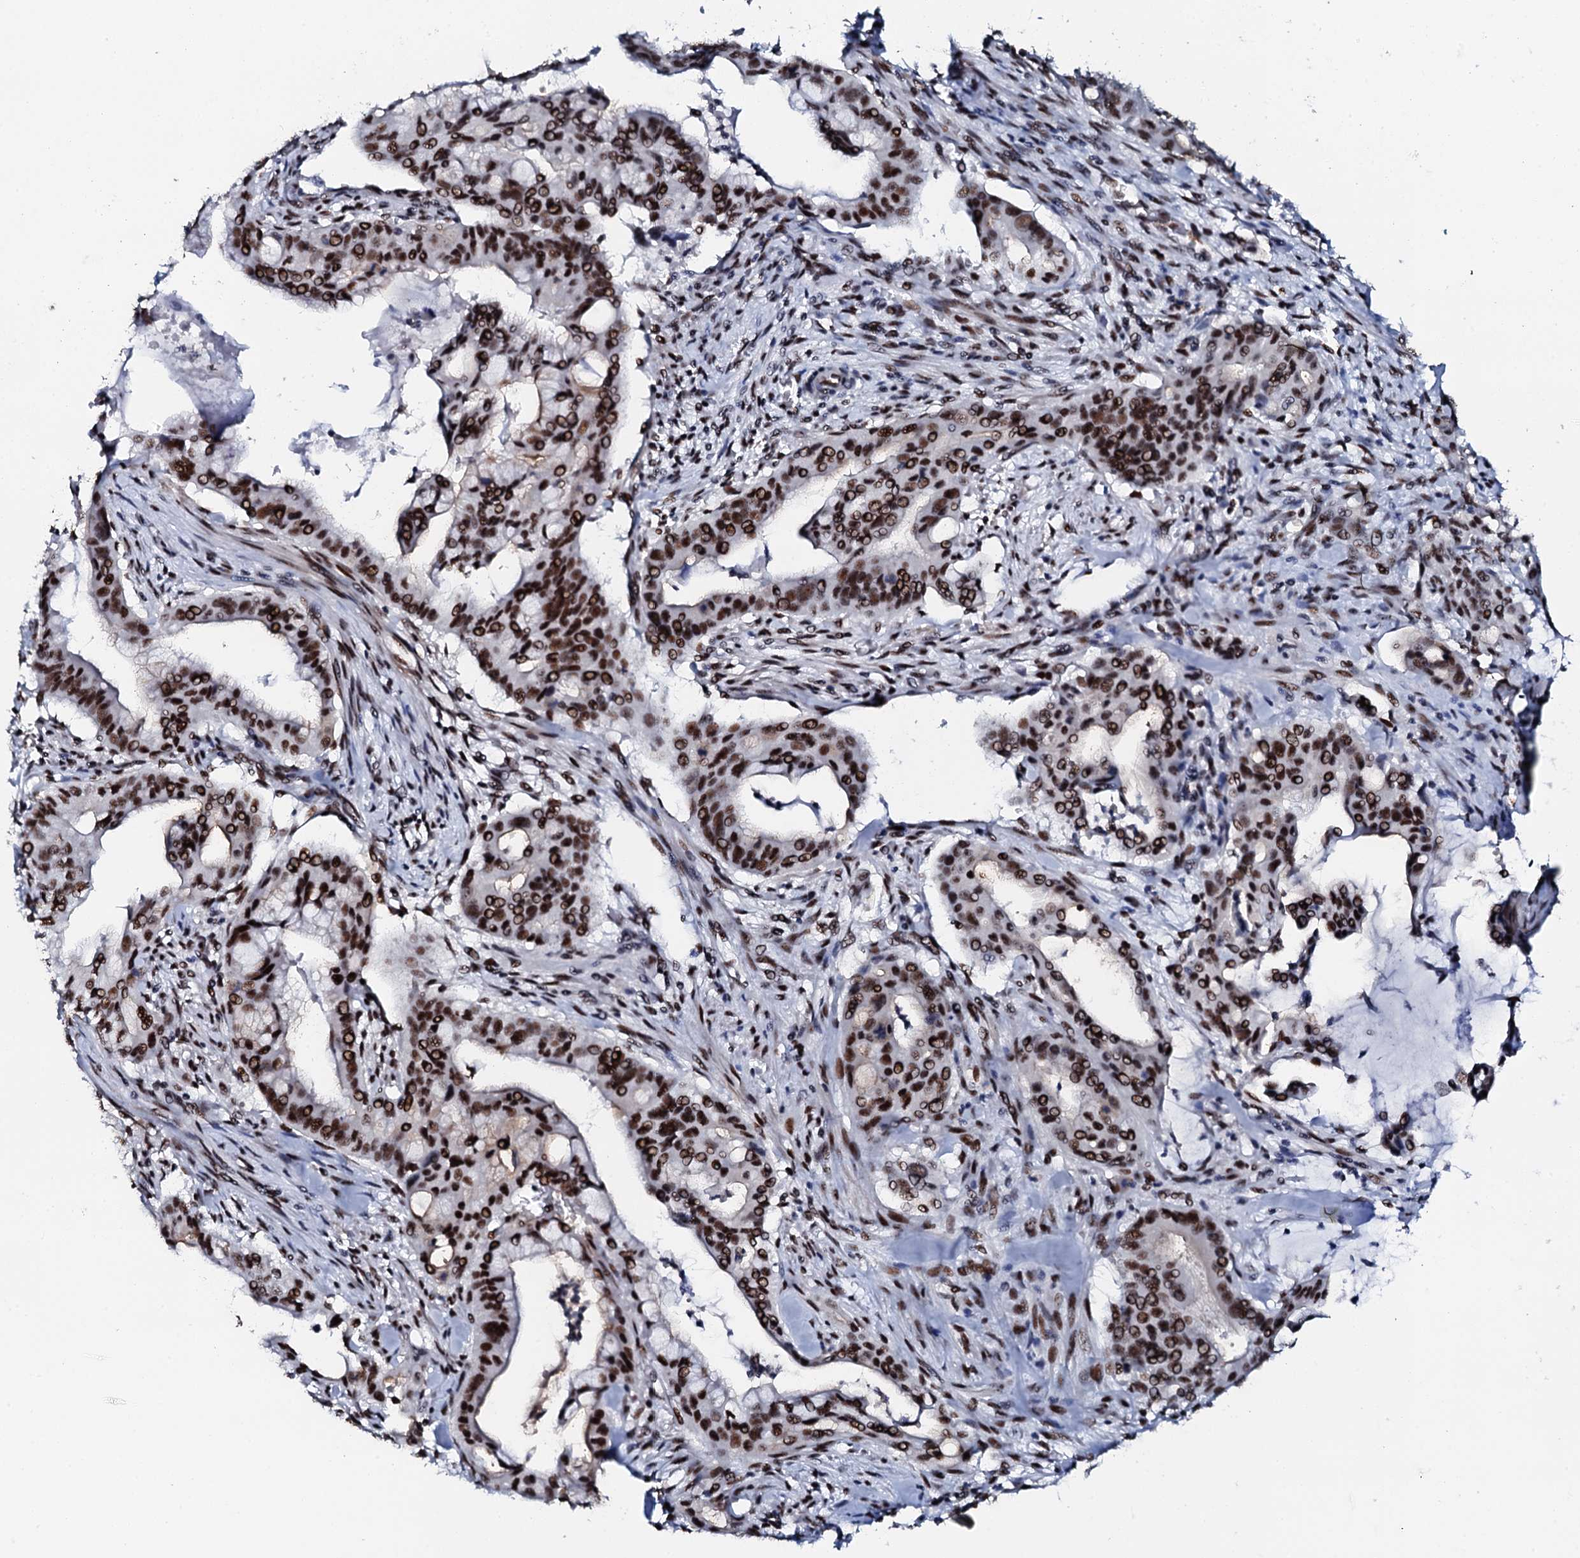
{"staining": {"intensity": "strong", "quantity": ">75%", "location": "nuclear"}, "tissue": "pancreatic cancer", "cell_type": "Tumor cells", "image_type": "cancer", "snomed": [{"axis": "morphology", "description": "Adenocarcinoma, NOS"}, {"axis": "topography", "description": "Pancreas"}], "caption": "Human pancreatic adenocarcinoma stained for a protein (brown) displays strong nuclear positive expression in about >75% of tumor cells.", "gene": "NKAPD1", "patient": {"sex": "male", "age": 46}}